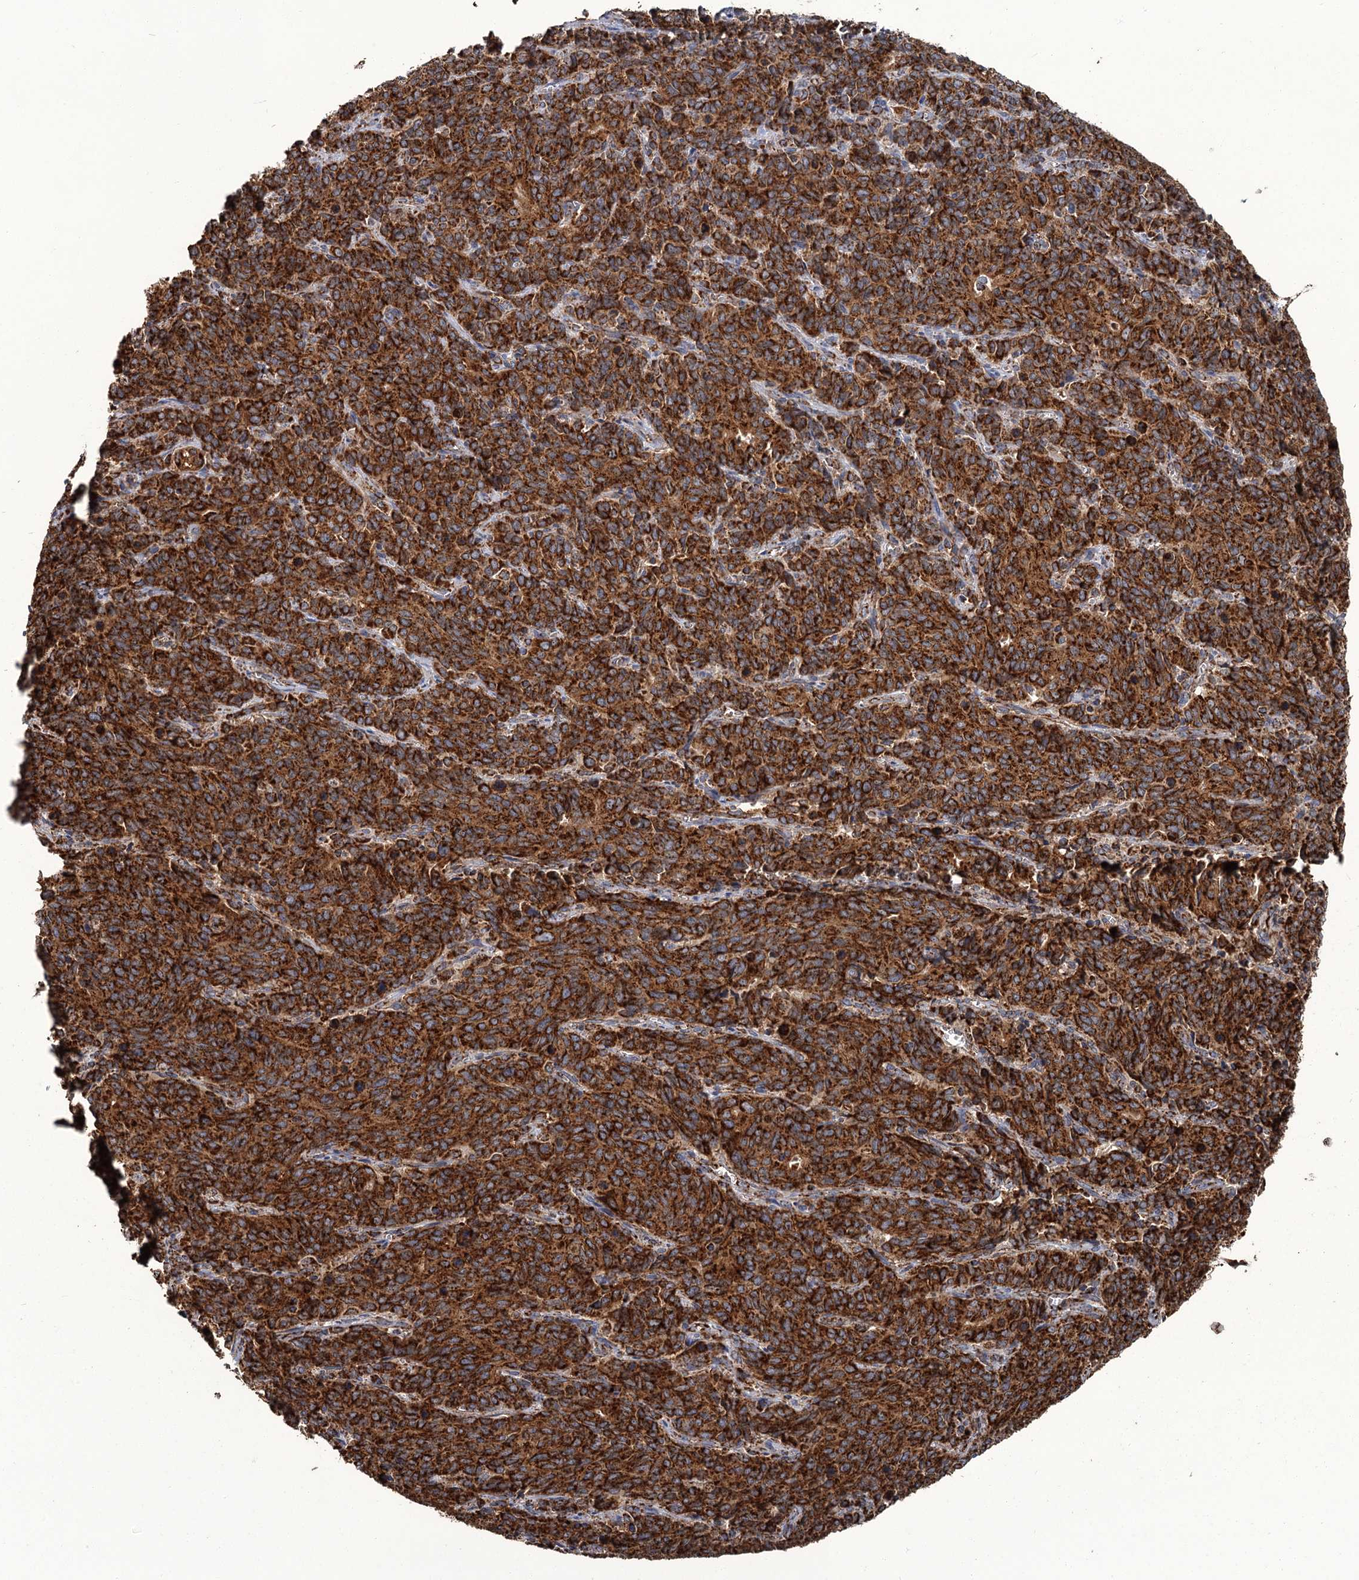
{"staining": {"intensity": "strong", "quantity": ">75%", "location": "cytoplasmic/membranous"}, "tissue": "cervical cancer", "cell_type": "Tumor cells", "image_type": "cancer", "snomed": [{"axis": "morphology", "description": "Squamous cell carcinoma, NOS"}, {"axis": "topography", "description": "Cervix"}], "caption": "Cervical cancer (squamous cell carcinoma) tissue shows strong cytoplasmic/membranous positivity in about >75% of tumor cells, visualized by immunohistochemistry. (IHC, brightfield microscopy, high magnification).", "gene": "APH1A", "patient": {"sex": "female", "age": 60}}